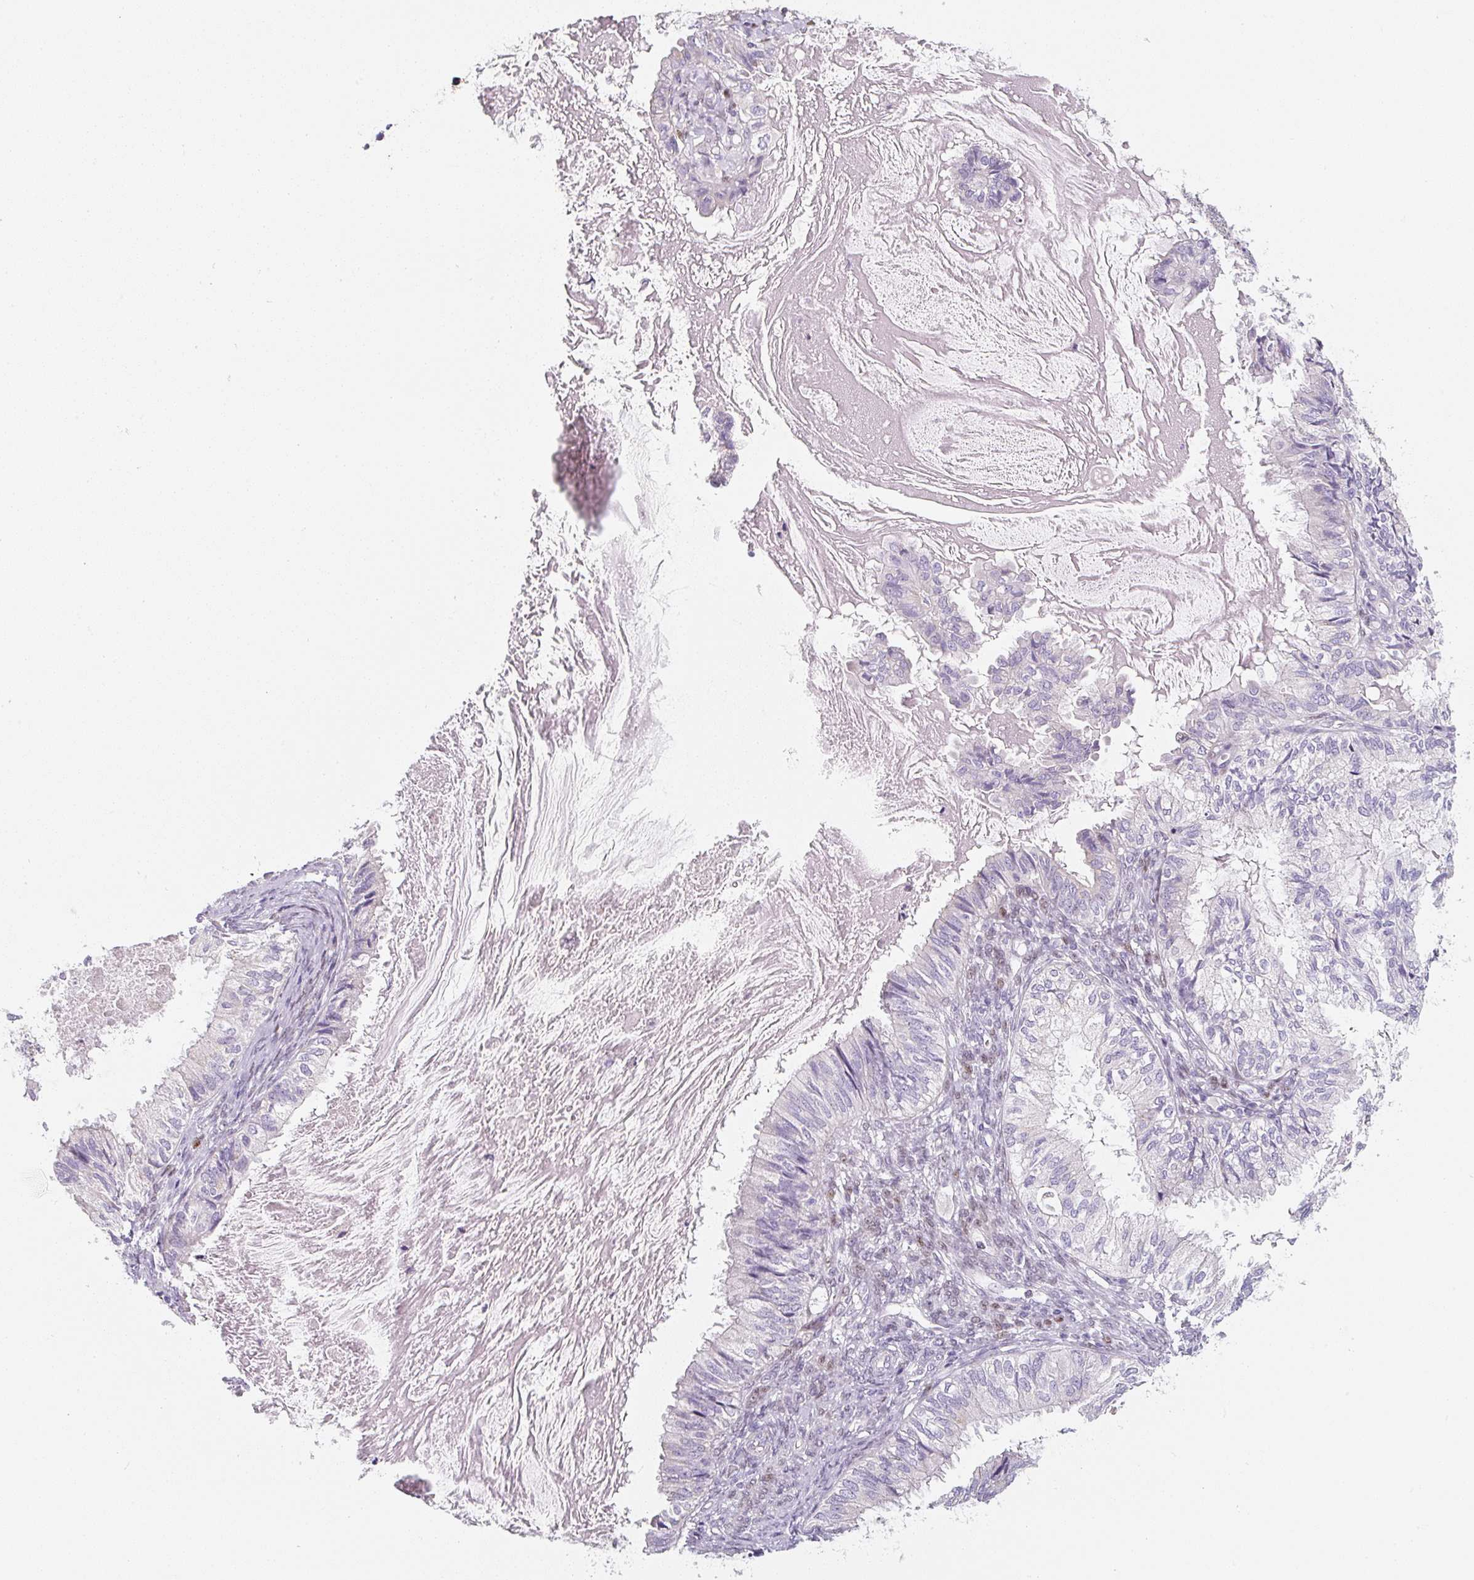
{"staining": {"intensity": "negative", "quantity": "none", "location": "none"}, "tissue": "cervical cancer", "cell_type": "Tumor cells", "image_type": "cancer", "snomed": [{"axis": "morphology", "description": "Normal tissue, NOS"}, {"axis": "morphology", "description": "Adenocarcinoma, NOS"}, {"axis": "topography", "description": "Cervix"}, {"axis": "topography", "description": "Endometrium"}], "caption": "Immunohistochemical staining of human adenocarcinoma (cervical) shows no significant positivity in tumor cells. Nuclei are stained in blue.", "gene": "PWWP3B", "patient": {"sex": "female", "age": 86}}